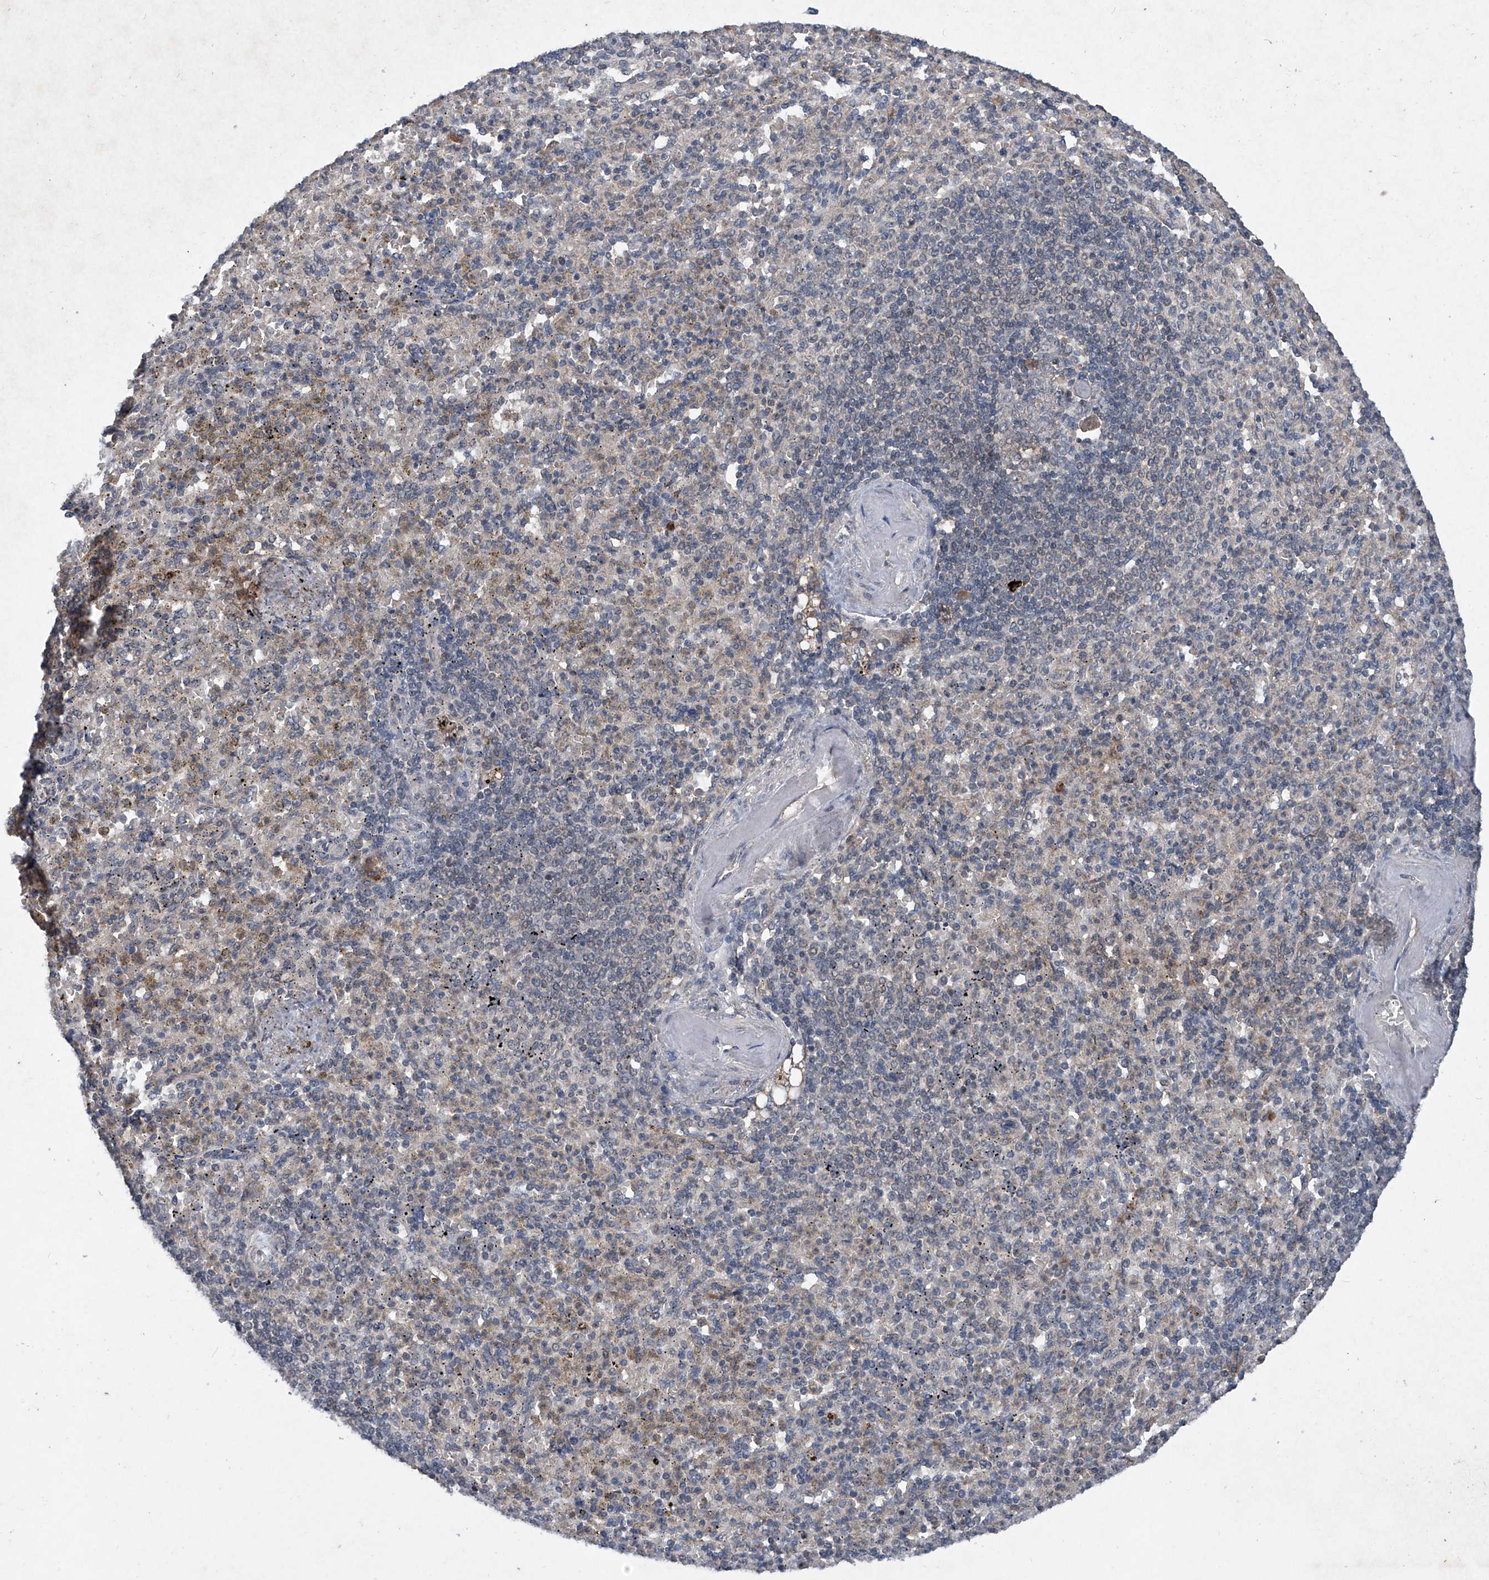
{"staining": {"intensity": "weak", "quantity": "<25%", "location": "cytoplasmic/membranous"}, "tissue": "spleen", "cell_type": "Cells in red pulp", "image_type": "normal", "snomed": [{"axis": "morphology", "description": "Normal tissue, NOS"}, {"axis": "topography", "description": "Spleen"}], "caption": "This image is of unremarkable spleen stained with IHC to label a protein in brown with the nuclei are counter-stained blue. There is no expression in cells in red pulp.", "gene": "SUMF2", "patient": {"sex": "female", "age": 74}}